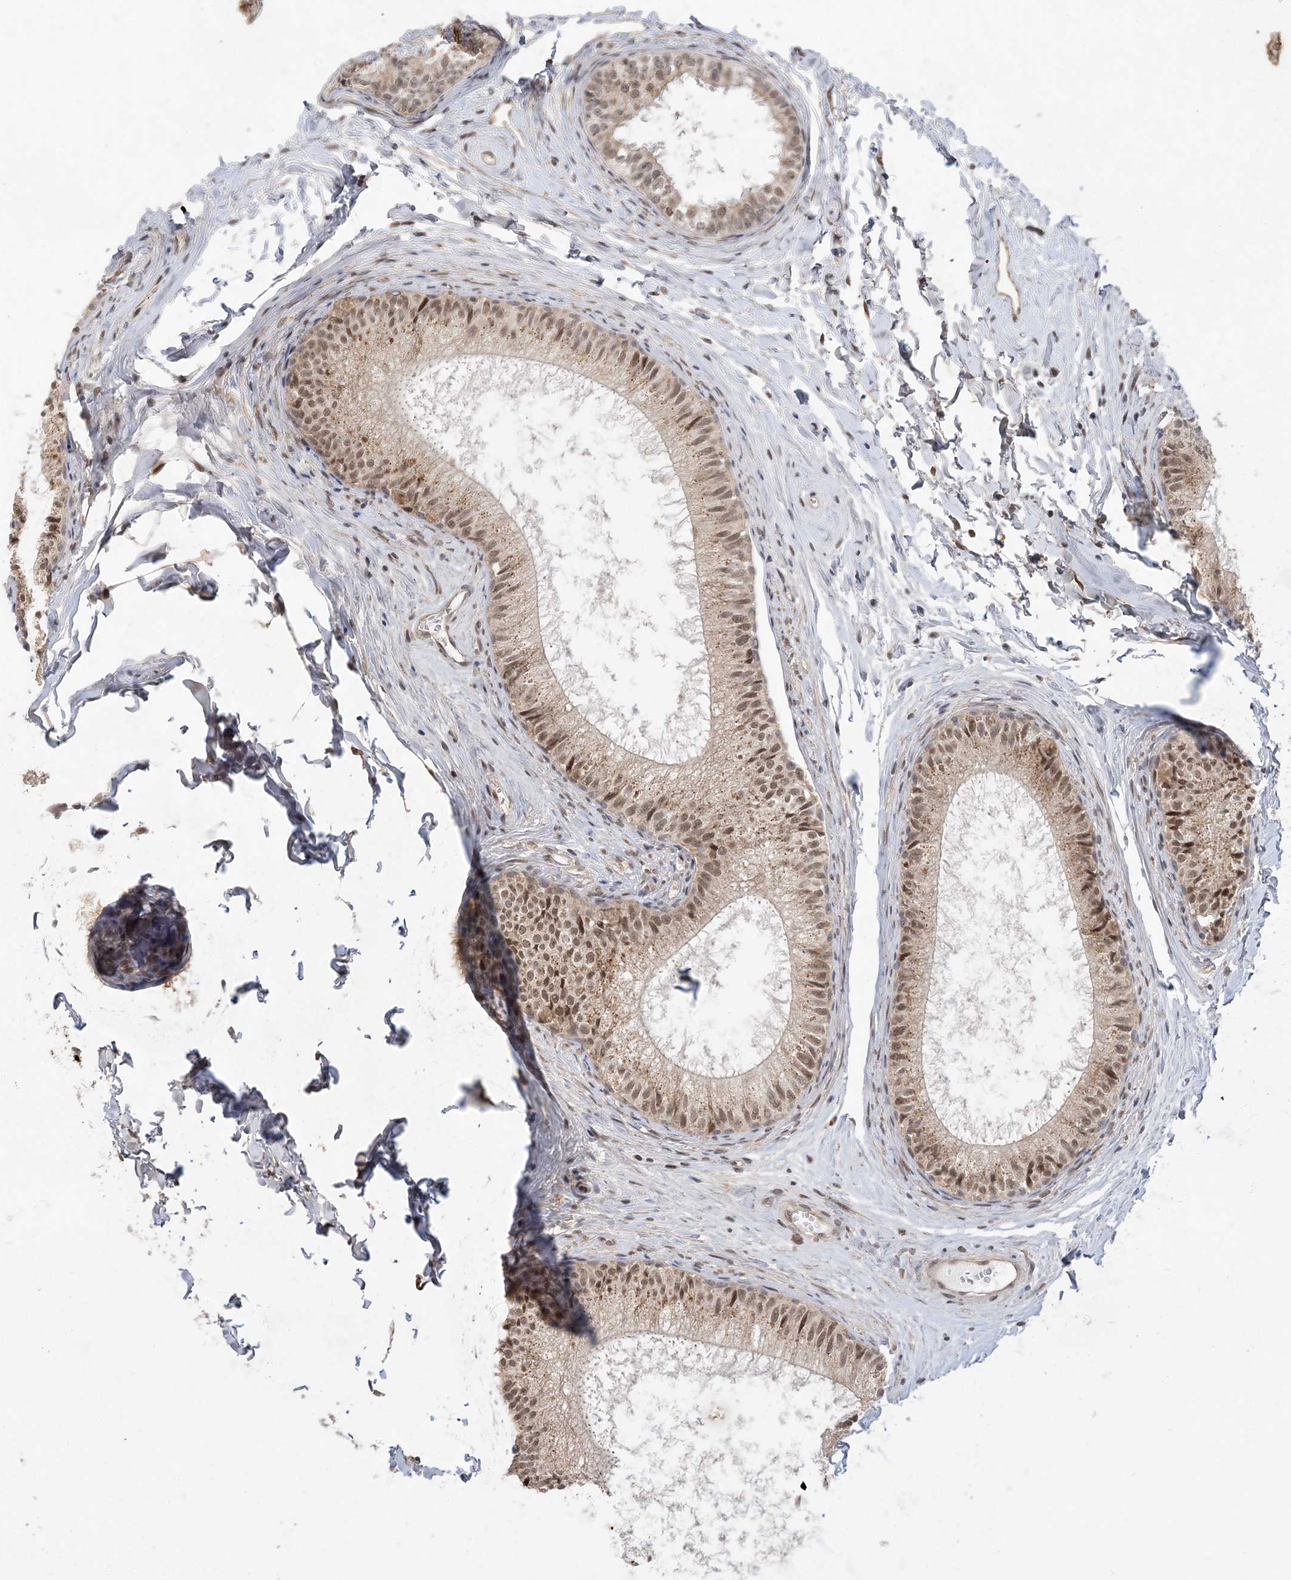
{"staining": {"intensity": "moderate", "quantity": ">75%", "location": "cytoplasmic/membranous,nuclear"}, "tissue": "epididymis", "cell_type": "Glandular cells", "image_type": "normal", "snomed": [{"axis": "morphology", "description": "Normal tissue, NOS"}, {"axis": "topography", "description": "Epididymis"}], "caption": "Moderate cytoplasmic/membranous,nuclear staining is identified in about >75% of glandular cells in benign epididymis. (Brightfield microscopy of DAB IHC at high magnification).", "gene": "WAC", "patient": {"sex": "male", "age": 34}}